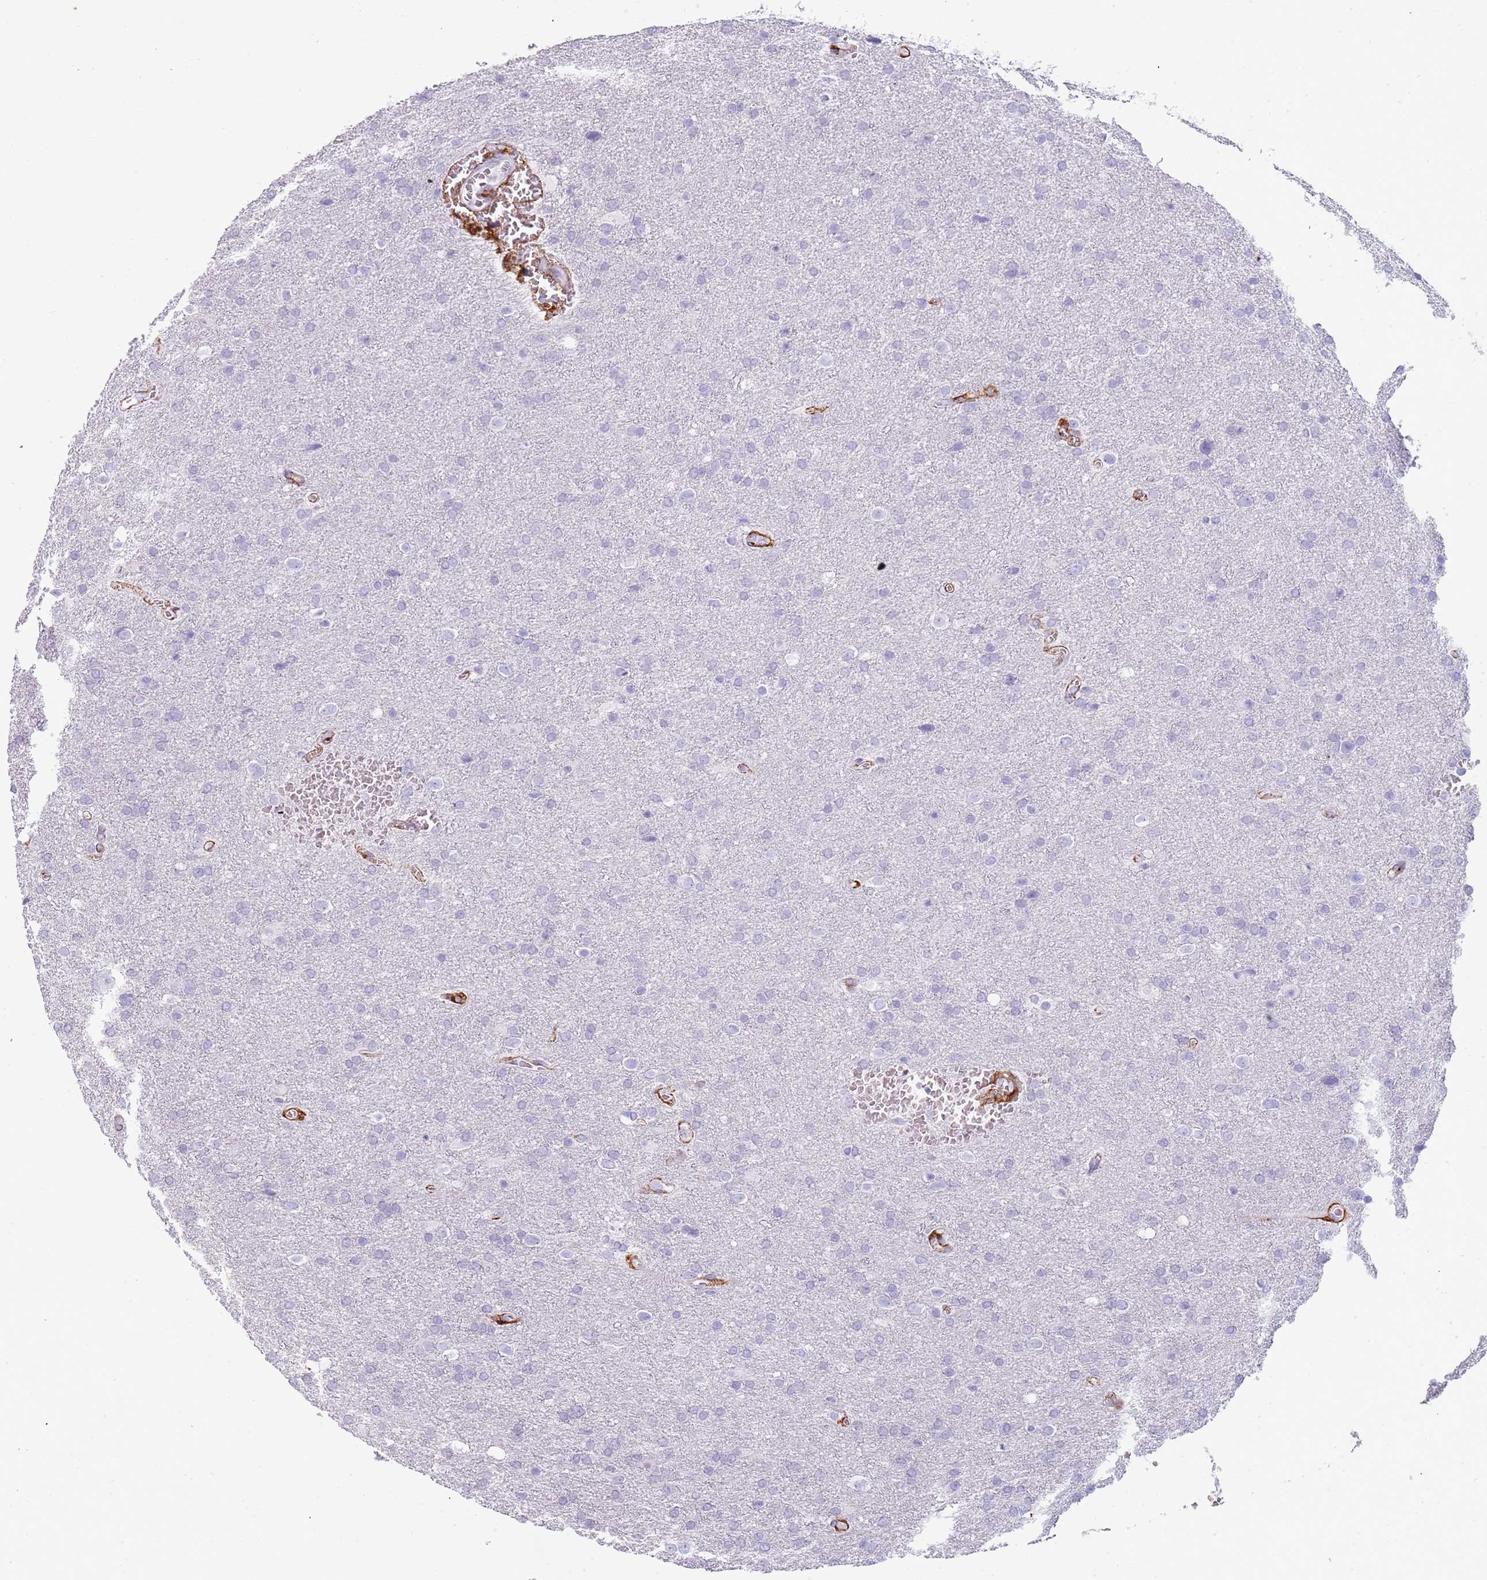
{"staining": {"intensity": "negative", "quantity": "none", "location": "none"}, "tissue": "glioma", "cell_type": "Tumor cells", "image_type": "cancer", "snomed": [{"axis": "morphology", "description": "Glioma, malignant, Low grade"}, {"axis": "topography", "description": "Brain"}], "caption": "This is a micrograph of immunohistochemistry staining of low-grade glioma (malignant), which shows no expression in tumor cells.", "gene": "COLEC12", "patient": {"sex": "female", "age": 32}}